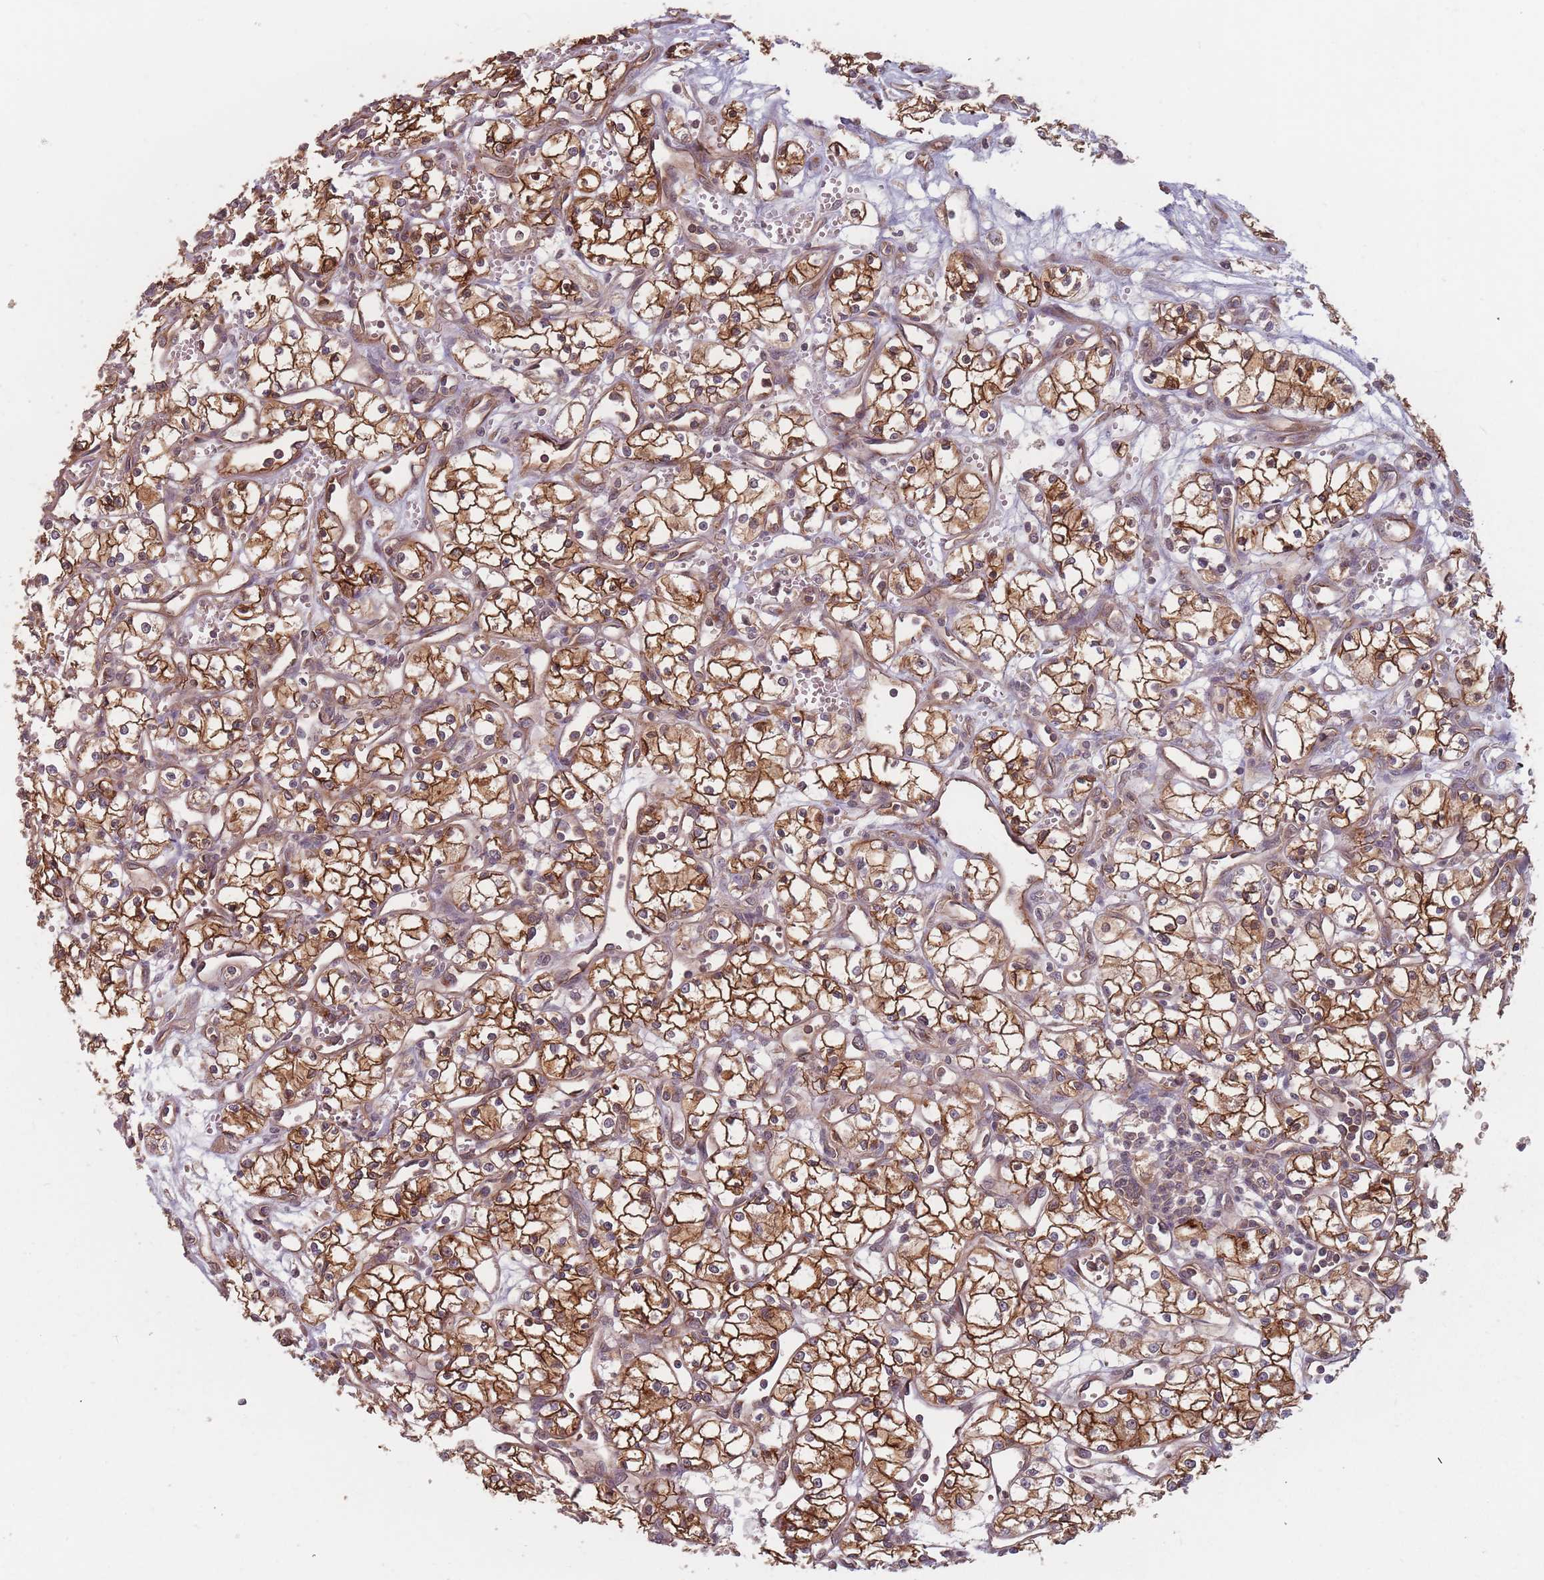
{"staining": {"intensity": "strong", "quantity": ">75%", "location": "cytoplasmic/membranous"}, "tissue": "renal cancer", "cell_type": "Tumor cells", "image_type": "cancer", "snomed": [{"axis": "morphology", "description": "Adenocarcinoma, NOS"}, {"axis": "topography", "description": "Kidney"}], "caption": "Brown immunohistochemical staining in renal cancer displays strong cytoplasmic/membranous positivity in approximately >75% of tumor cells.", "gene": "C3orf14", "patient": {"sex": "male", "age": 59}}